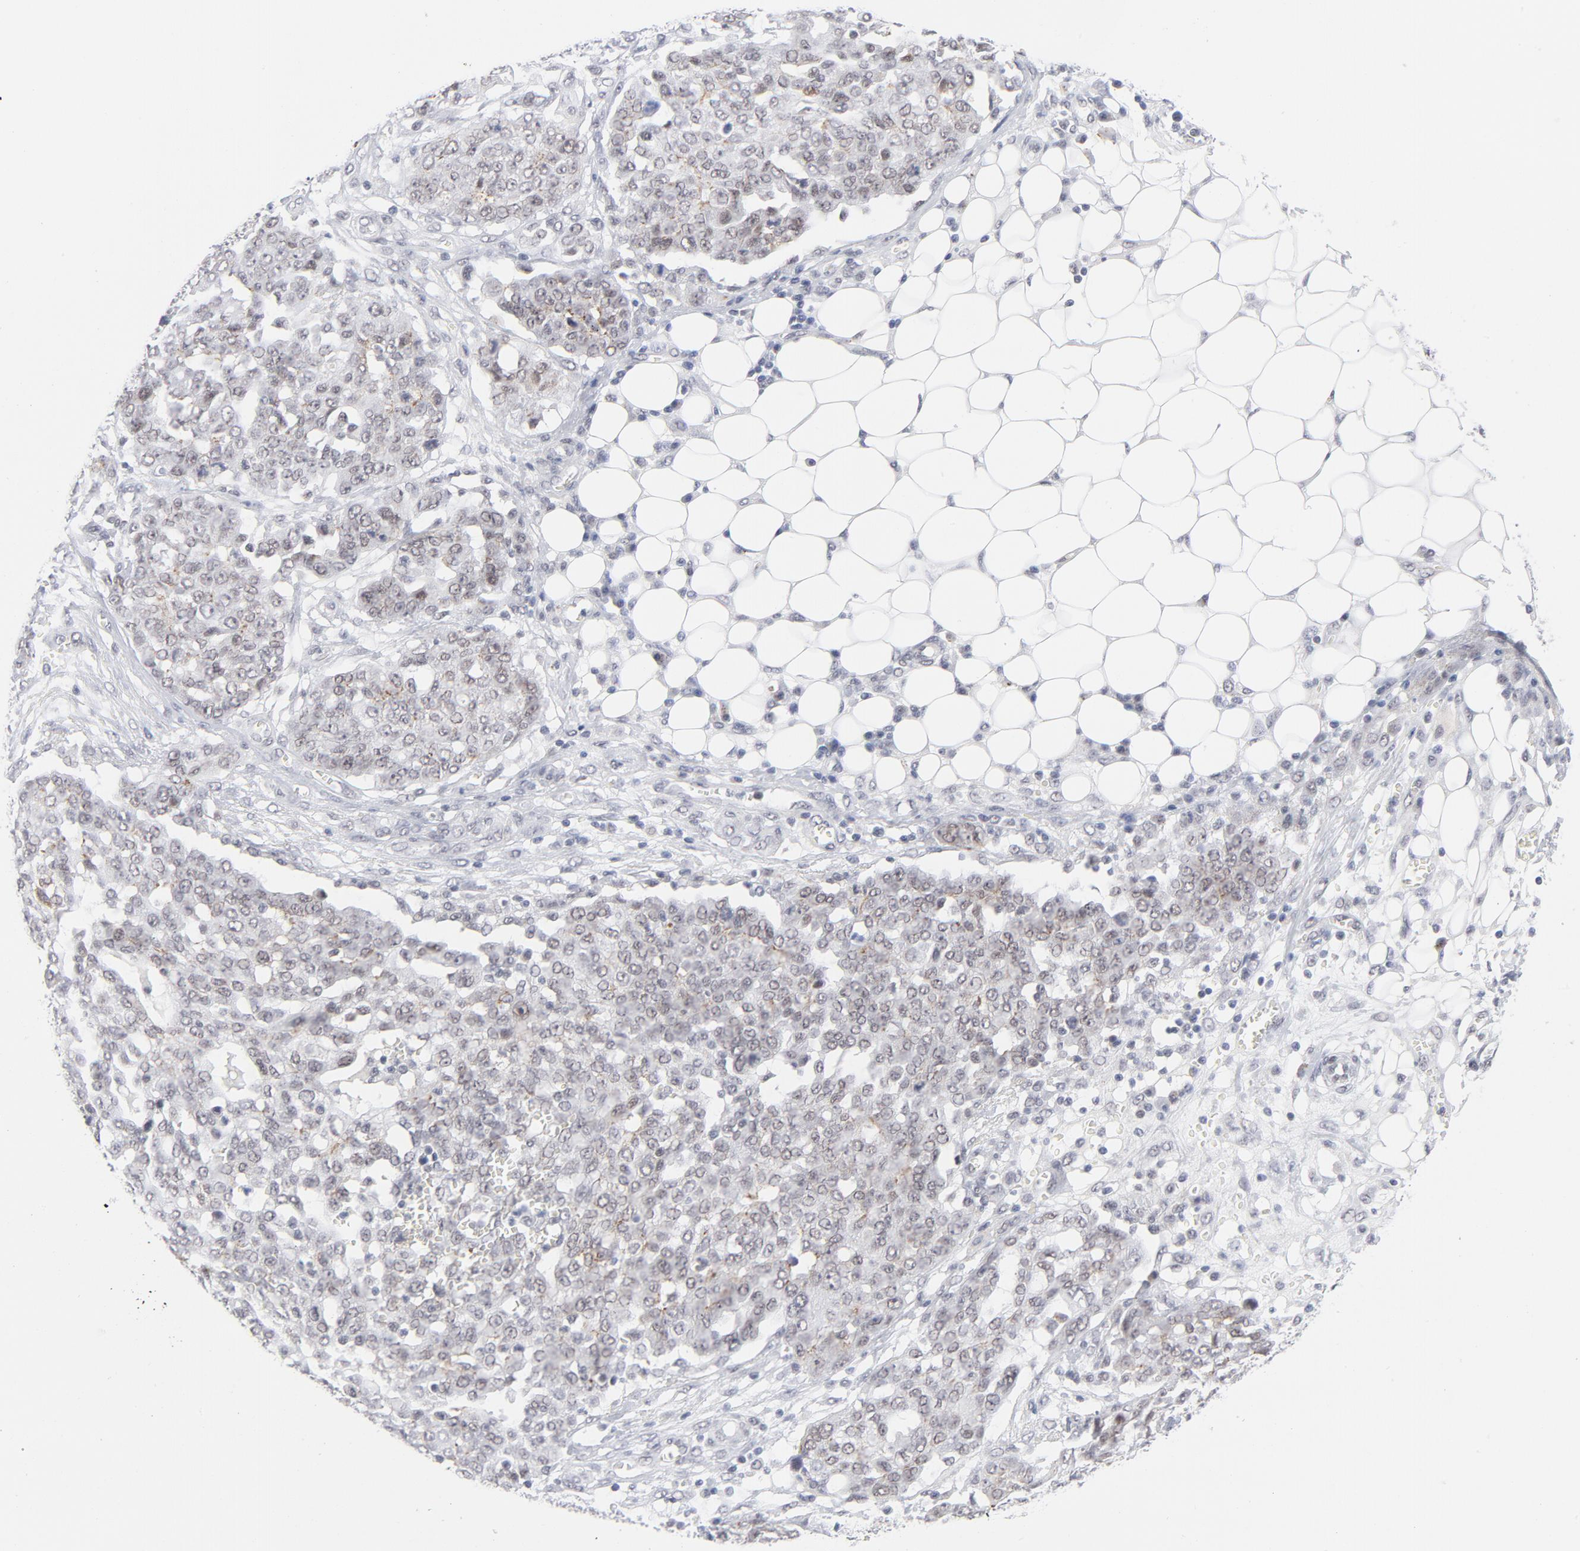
{"staining": {"intensity": "weak", "quantity": "25%-75%", "location": "cytoplasmic/membranous,nuclear"}, "tissue": "ovarian cancer", "cell_type": "Tumor cells", "image_type": "cancer", "snomed": [{"axis": "morphology", "description": "Cystadenocarcinoma, serous, NOS"}, {"axis": "topography", "description": "Soft tissue"}, {"axis": "topography", "description": "Ovary"}], "caption": "About 25%-75% of tumor cells in serous cystadenocarcinoma (ovarian) demonstrate weak cytoplasmic/membranous and nuclear protein expression as visualized by brown immunohistochemical staining.", "gene": "BAP1", "patient": {"sex": "female", "age": 57}}